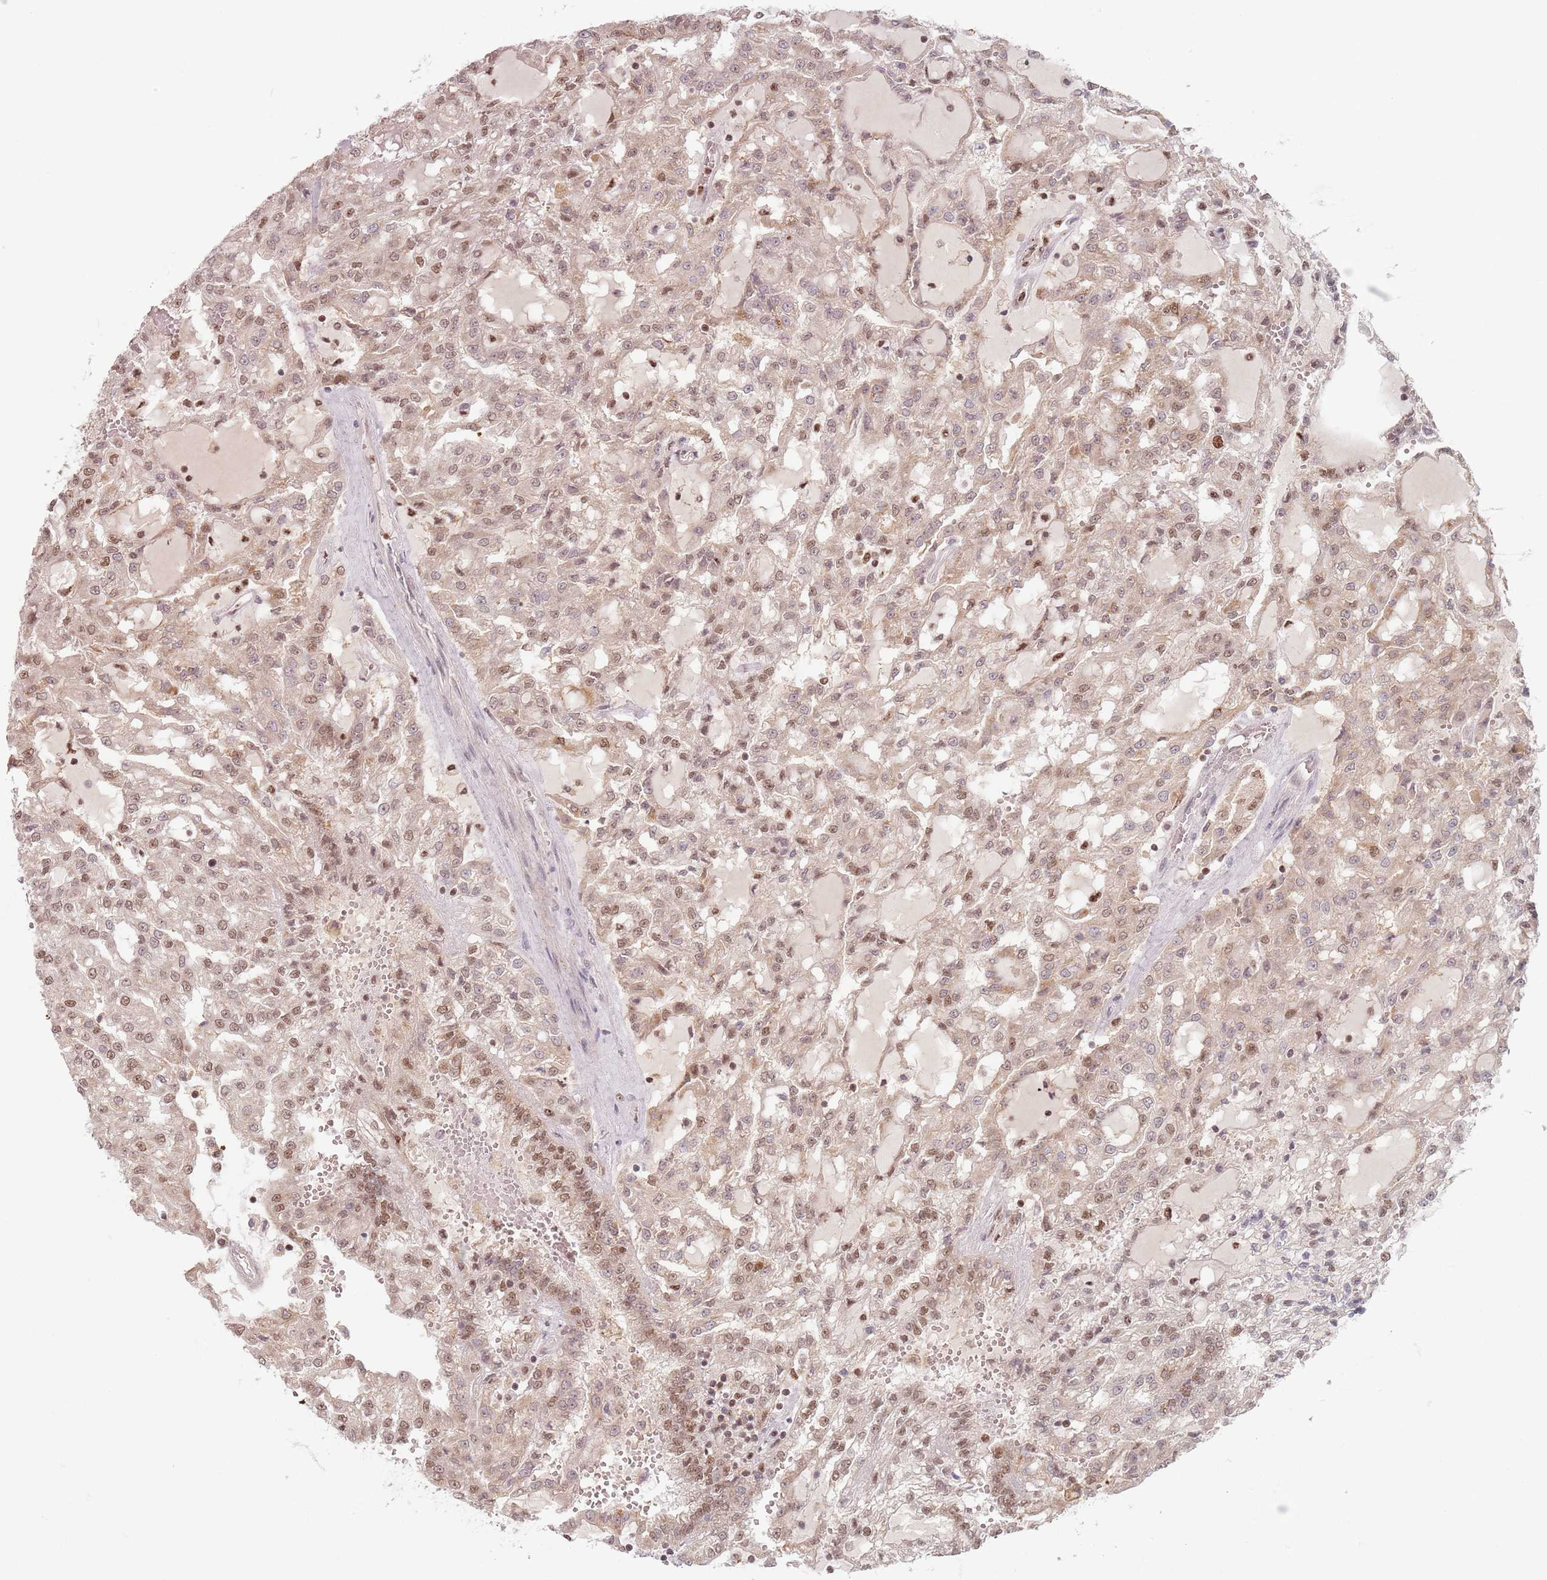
{"staining": {"intensity": "moderate", "quantity": "25%-75%", "location": "cytoplasmic/membranous,nuclear"}, "tissue": "renal cancer", "cell_type": "Tumor cells", "image_type": "cancer", "snomed": [{"axis": "morphology", "description": "Adenocarcinoma, NOS"}, {"axis": "topography", "description": "Kidney"}], "caption": "IHC staining of renal cancer (adenocarcinoma), which demonstrates medium levels of moderate cytoplasmic/membranous and nuclear positivity in approximately 25%-75% of tumor cells indicating moderate cytoplasmic/membranous and nuclear protein expression. The staining was performed using DAB (3,3'-diaminobenzidine) (brown) for protein detection and nuclei were counterstained in hematoxylin (blue).", "gene": "NUP50", "patient": {"sex": "male", "age": 63}}